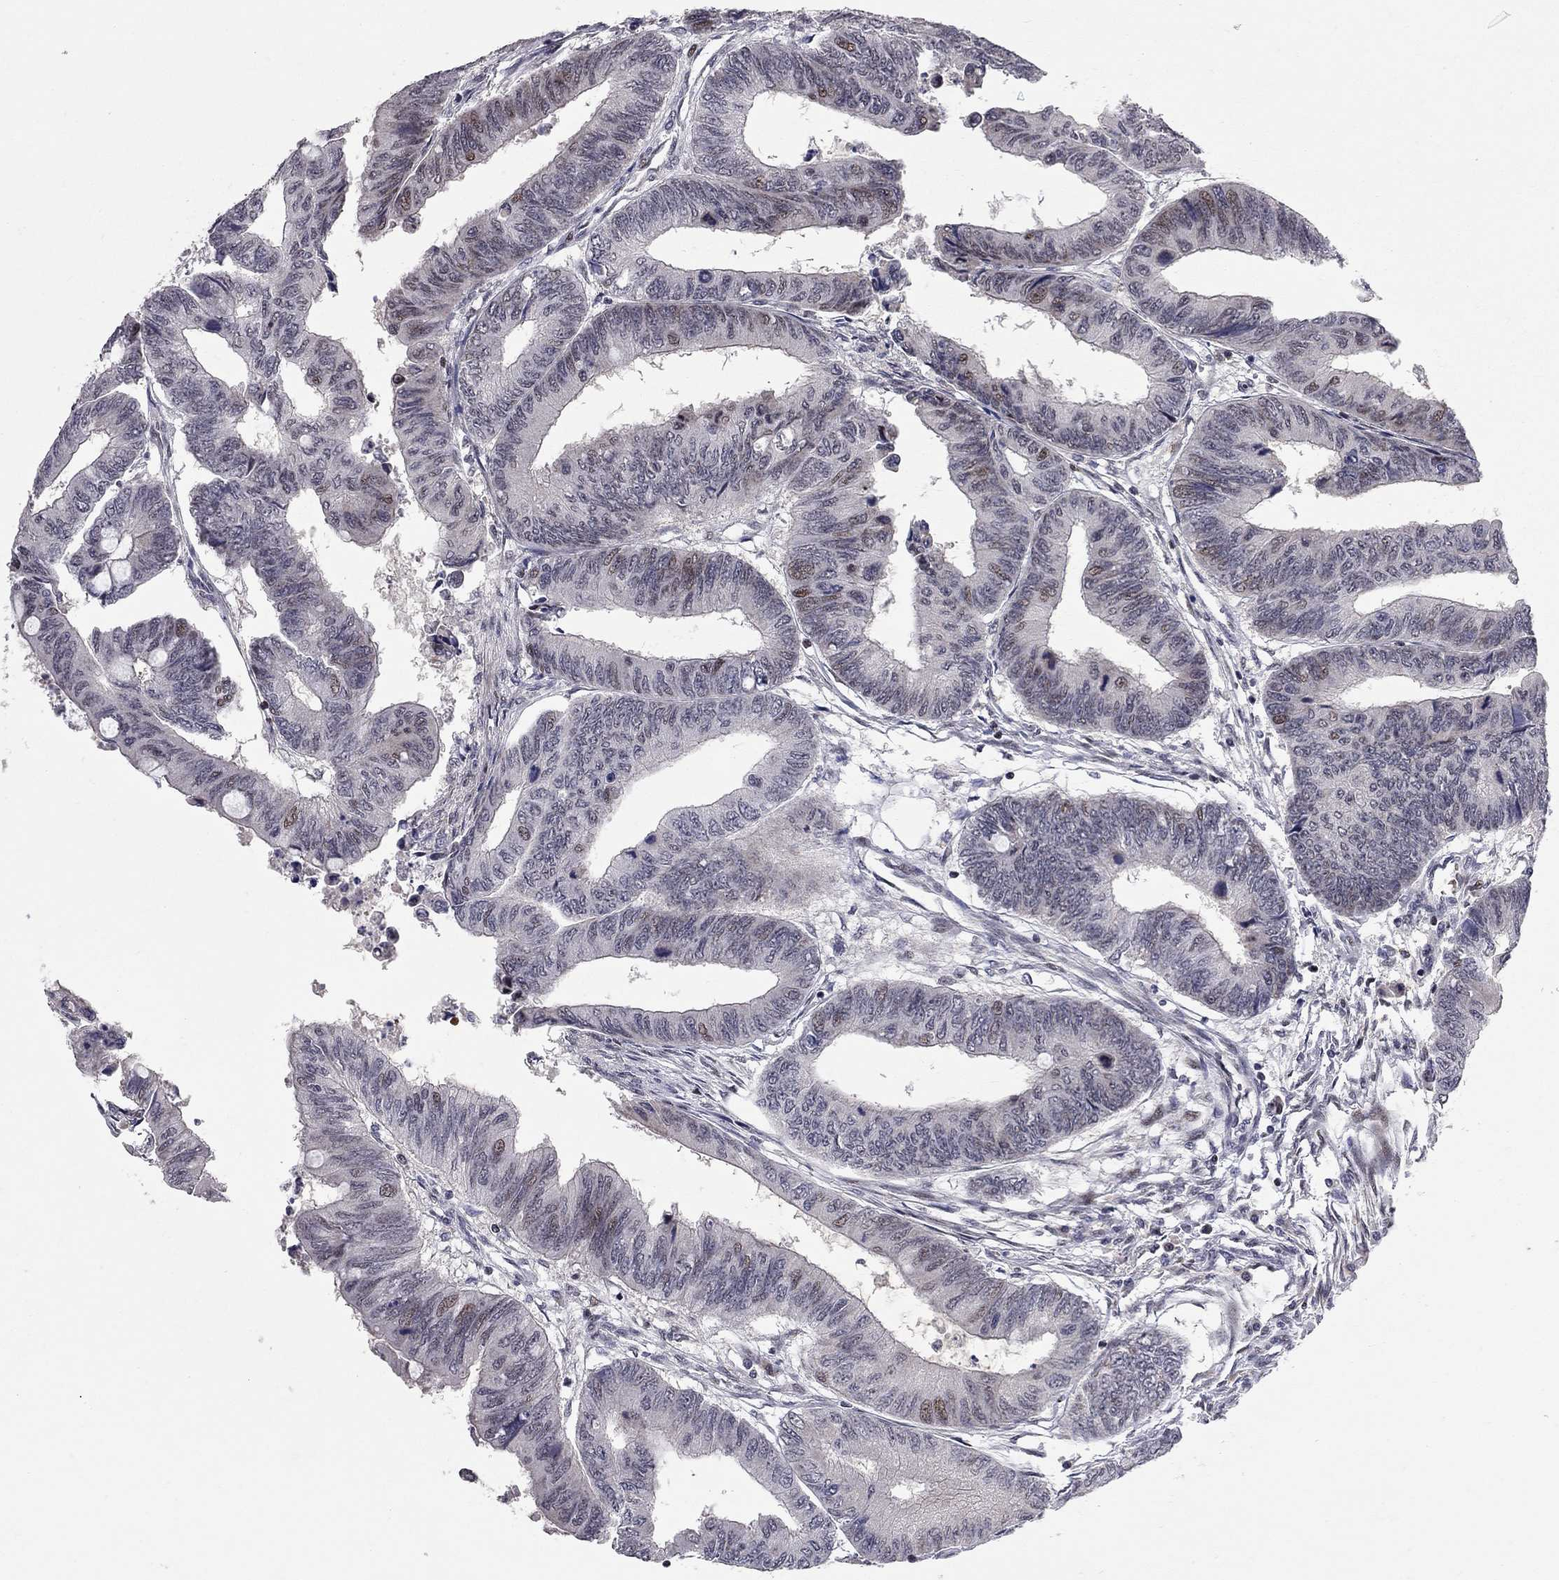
{"staining": {"intensity": "weak", "quantity": "<25%", "location": "nuclear"}, "tissue": "colorectal cancer", "cell_type": "Tumor cells", "image_type": "cancer", "snomed": [{"axis": "morphology", "description": "Normal tissue, NOS"}, {"axis": "morphology", "description": "Adenocarcinoma, NOS"}, {"axis": "topography", "description": "Rectum"}, {"axis": "topography", "description": "Peripheral nerve tissue"}], "caption": "Protein analysis of adenocarcinoma (colorectal) exhibits no significant staining in tumor cells. (DAB (3,3'-diaminobenzidine) IHC with hematoxylin counter stain).", "gene": "HDAC3", "patient": {"sex": "male", "age": 92}}